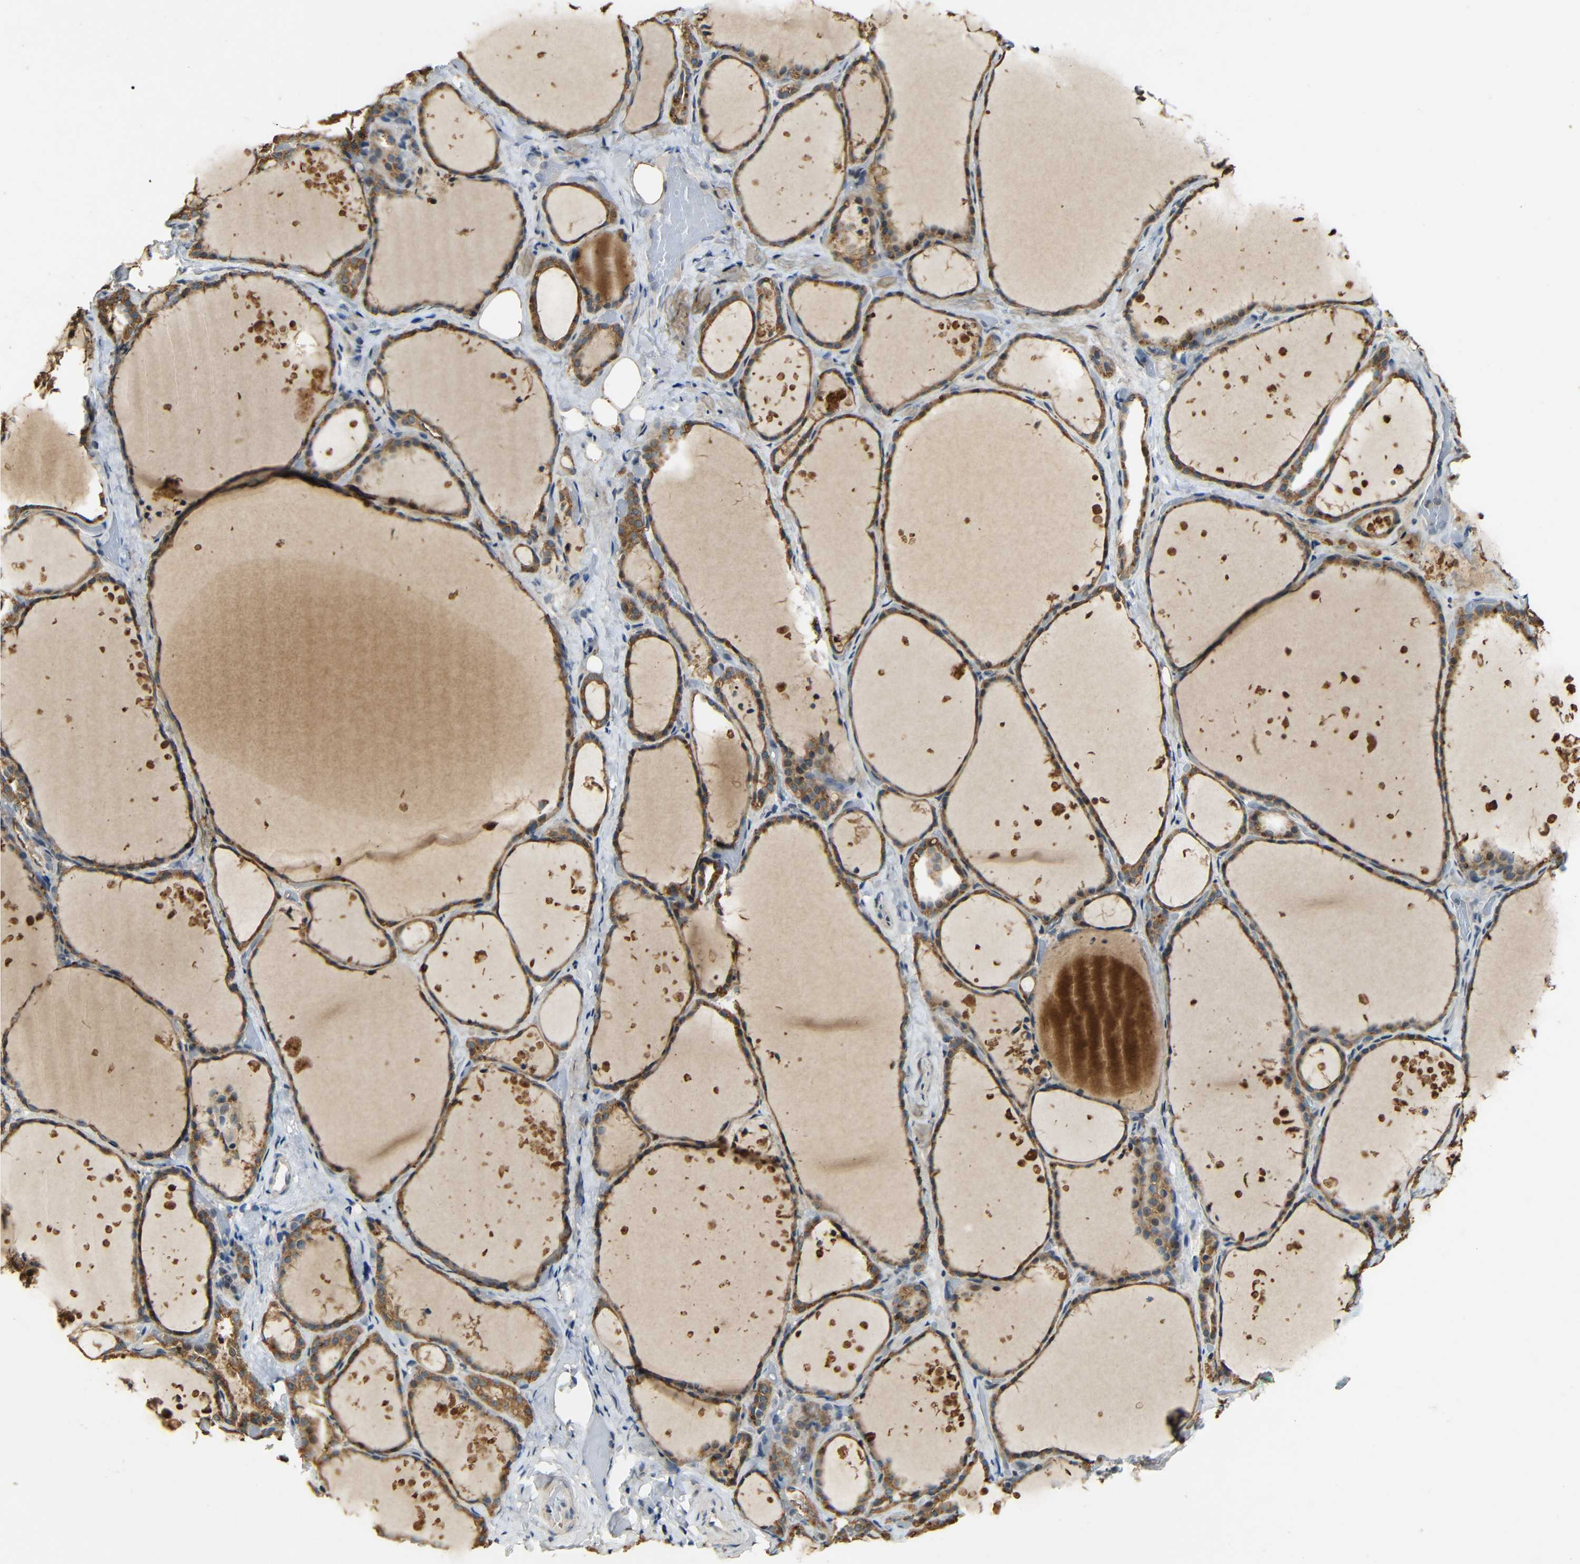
{"staining": {"intensity": "moderate", "quantity": ">75%", "location": "cytoplasmic/membranous"}, "tissue": "thyroid gland", "cell_type": "Glandular cells", "image_type": "normal", "snomed": [{"axis": "morphology", "description": "Normal tissue, NOS"}, {"axis": "topography", "description": "Thyroid gland"}], "caption": "Thyroid gland was stained to show a protein in brown. There is medium levels of moderate cytoplasmic/membranous expression in approximately >75% of glandular cells. (DAB (3,3'-diaminobenzidine) IHC, brown staining for protein, blue staining for nuclei).", "gene": "KAZALD1", "patient": {"sex": "female", "age": 44}}